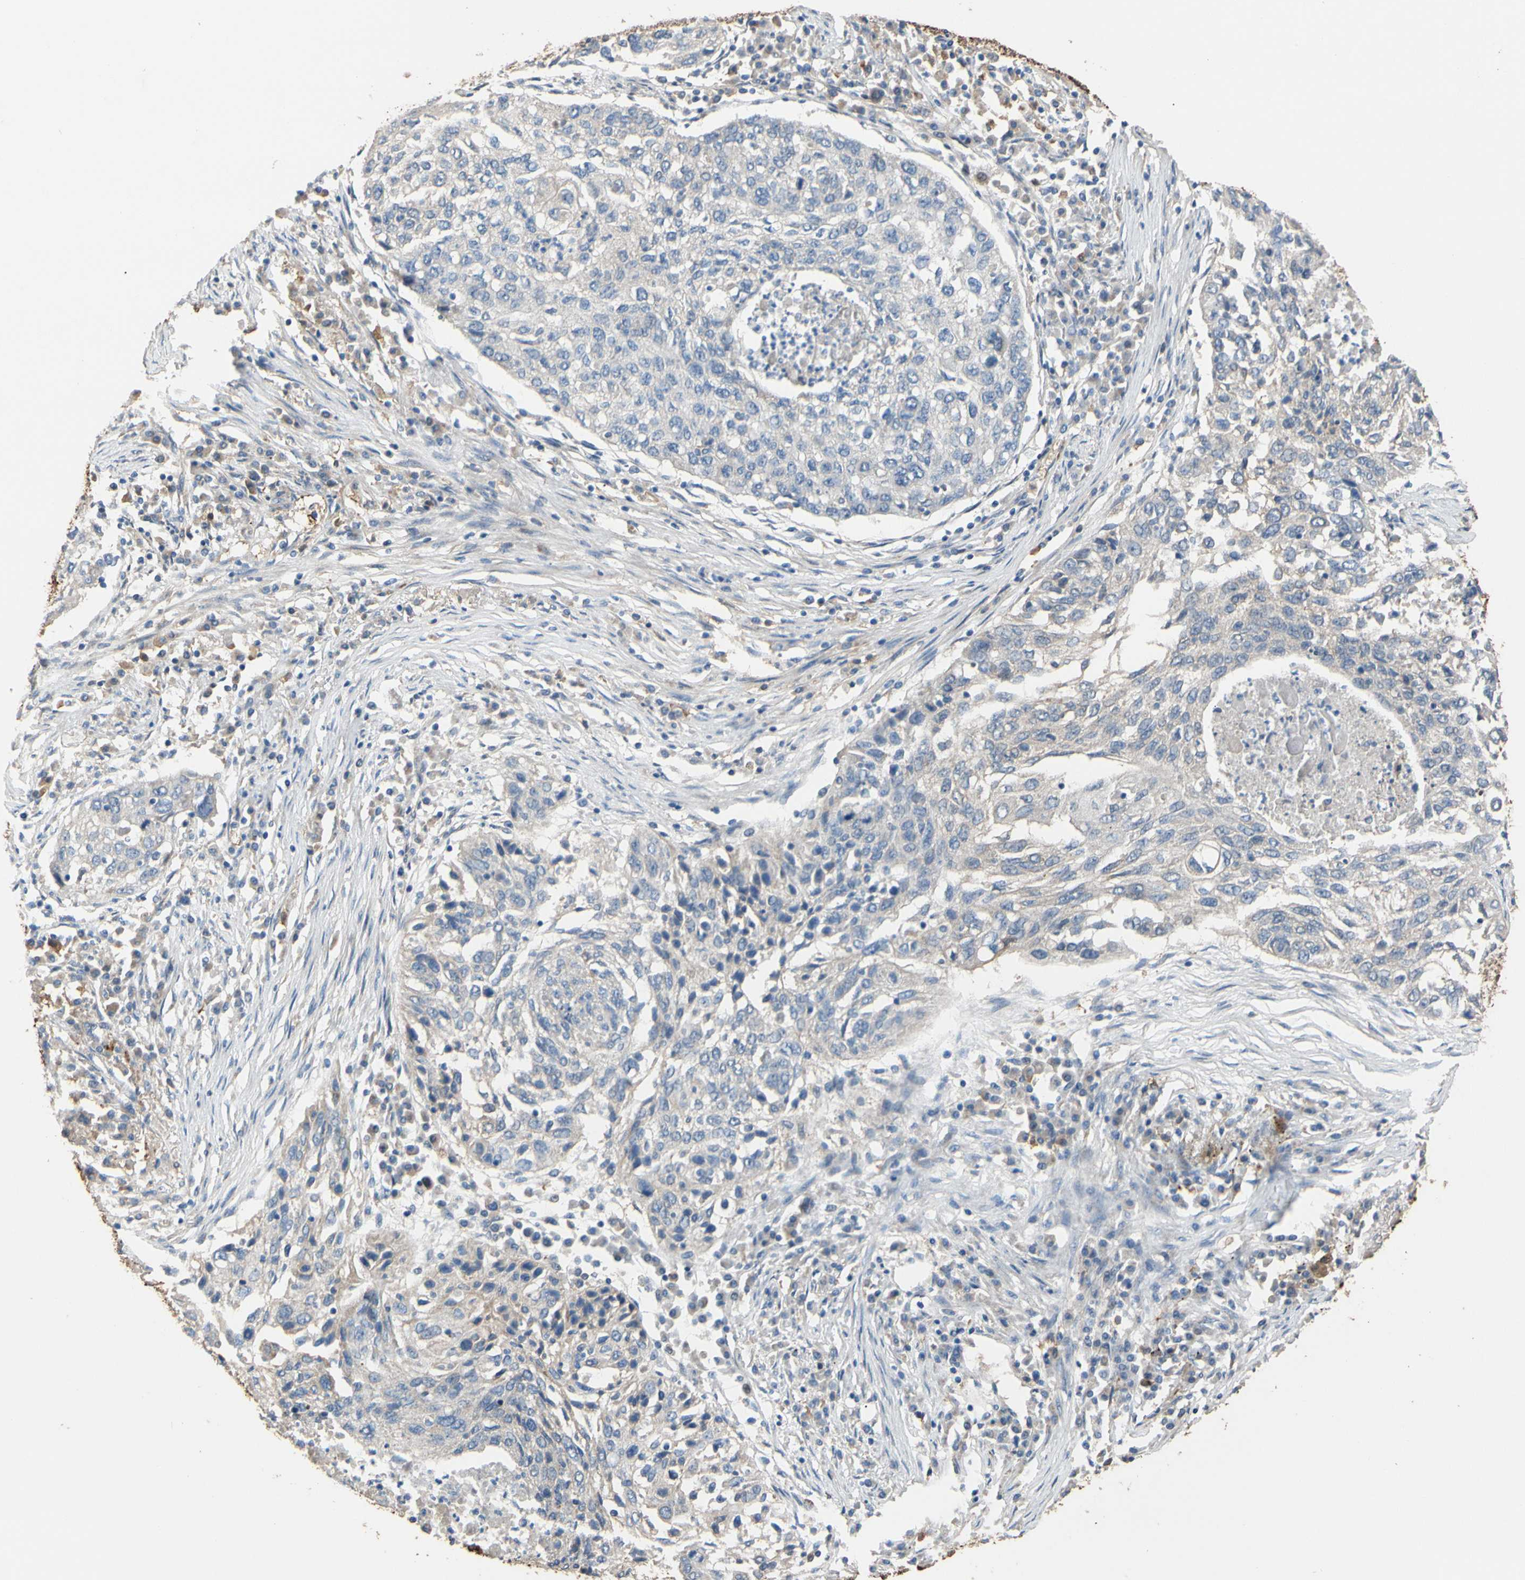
{"staining": {"intensity": "weak", "quantity": "25%-75%", "location": "cytoplasmic/membranous"}, "tissue": "lung cancer", "cell_type": "Tumor cells", "image_type": "cancer", "snomed": [{"axis": "morphology", "description": "Squamous cell carcinoma, NOS"}, {"axis": "topography", "description": "Lung"}], "caption": "Protein staining of lung squamous cell carcinoma tissue displays weak cytoplasmic/membranous positivity in approximately 25%-75% of tumor cells.", "gene": "ALDH1A2", "patient": {"sex": "female", "age": 63}}